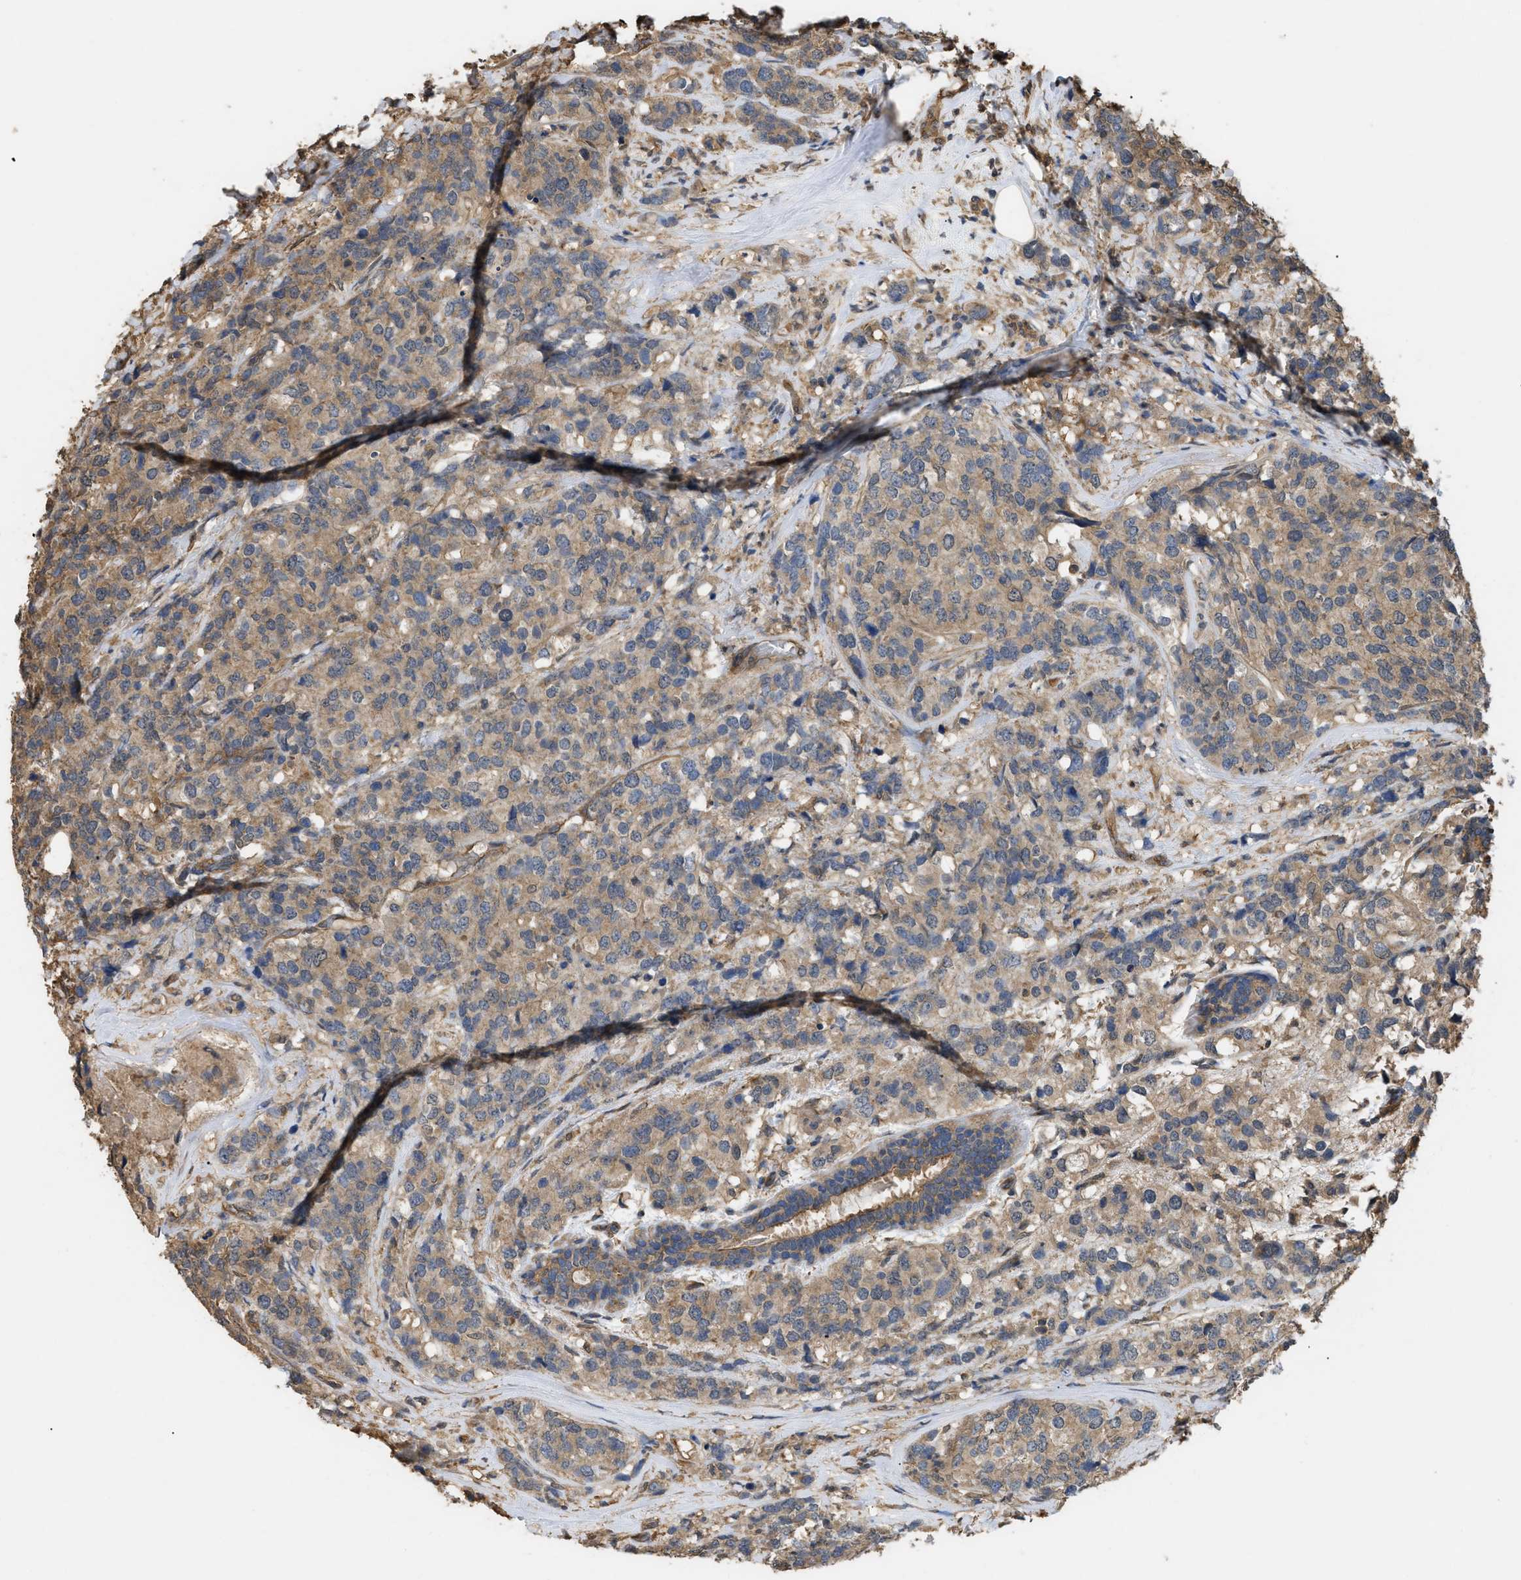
{"staining": {"intensity": "moderate", "quantity": ">75%", "location": "cytoplasmic/membranous"}, "tissue": "breast cancer", "cell_type": "Tumor cells", "image_type": "cancer", "snomed": [{"axis": "morphology", "description": "Lobular carcinoma"}, {"axis": "topography", "description": "Breast"}], "caption": "Protein positivity by immunohistochemistry (IHC) exhibits moderate cytoplasmic/membranous positivity in about >75% of tumor cells in breast lobular carcinoma. (DAB (3,3'-diaminobenzidine) IHC, brown staining for protein, blue staining for nuclei).", "gene": "CALM1", "patient": {"sex": "female", "age": 59}}